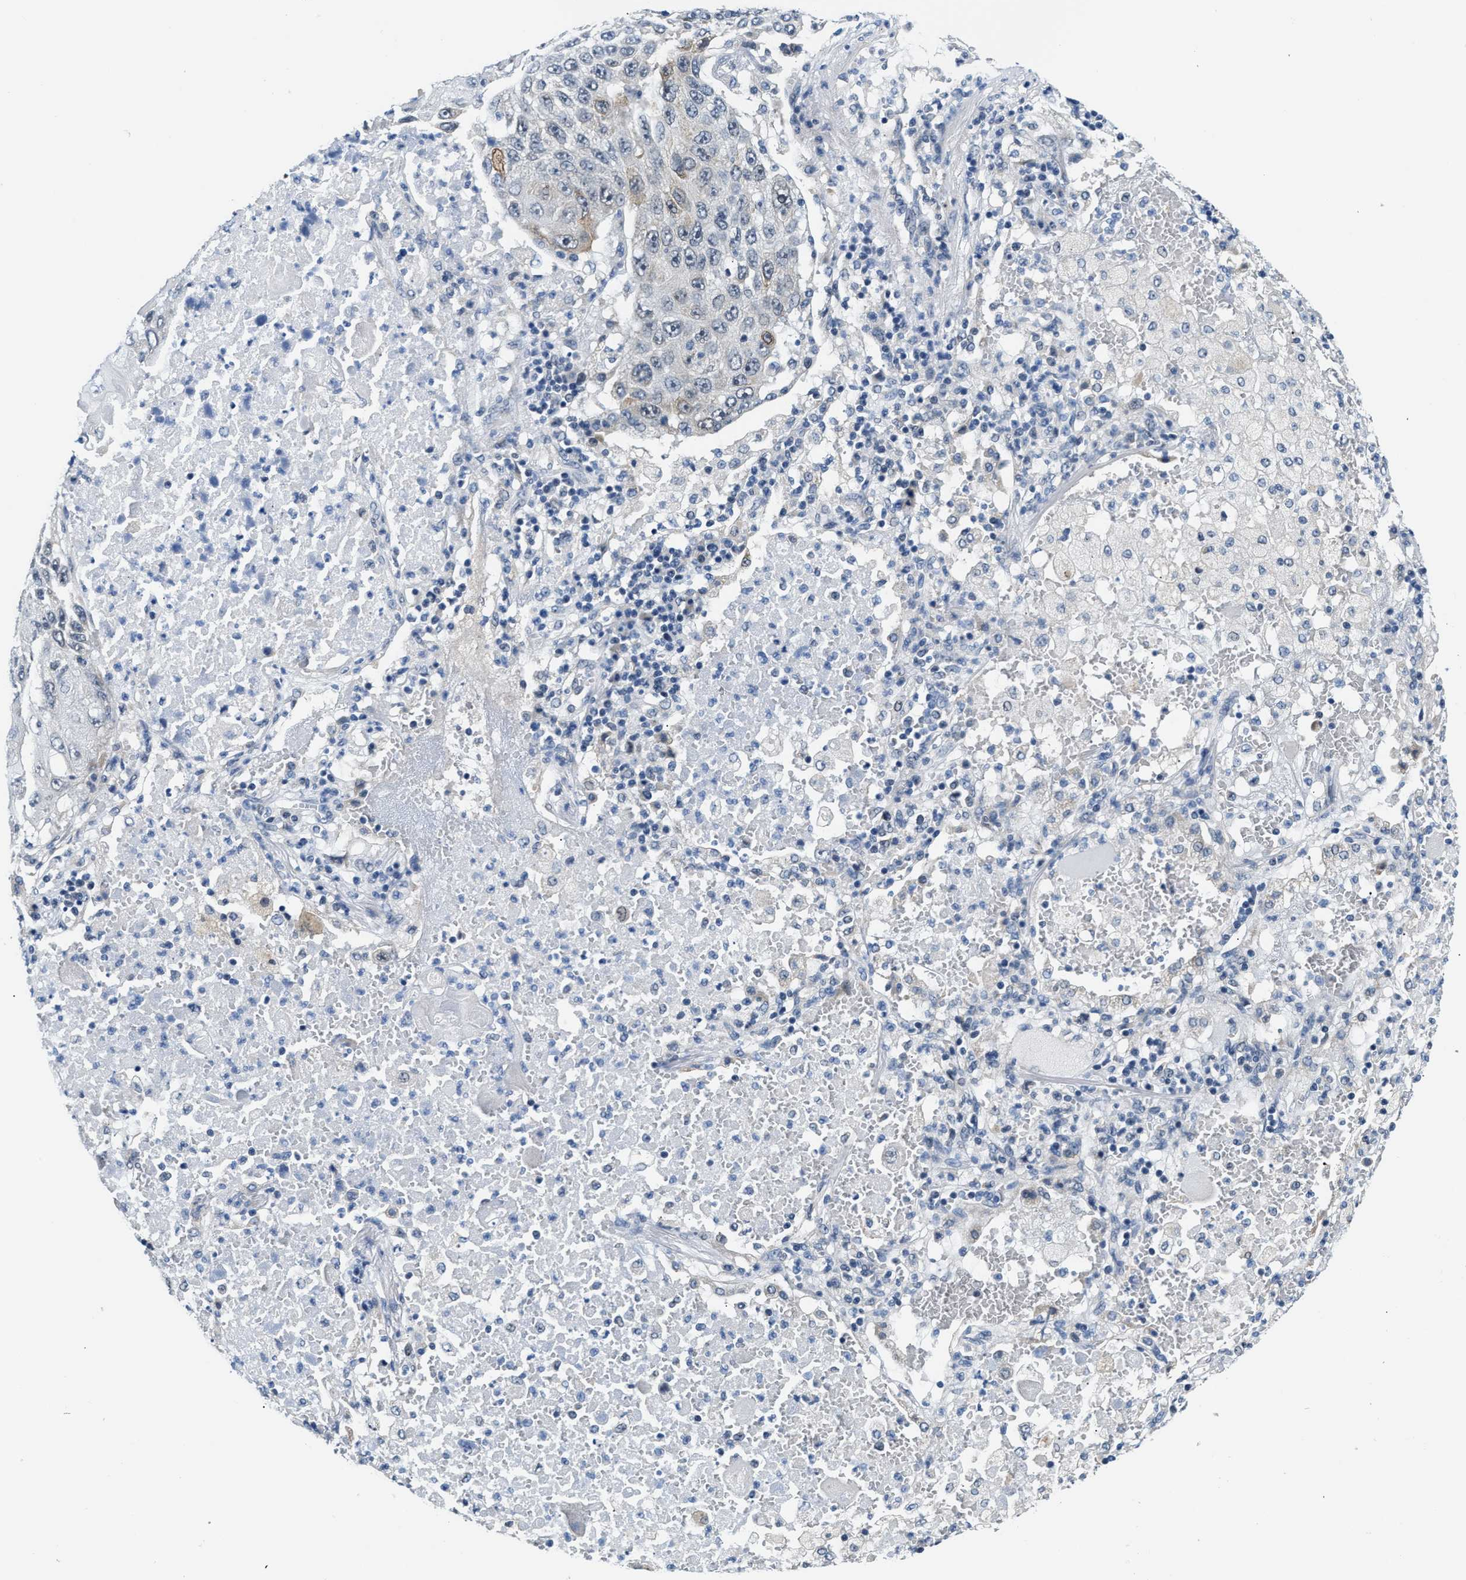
{"staining": {"intensity": "negative", "quantity": "none", "location": "none"}, "tissue": "lung cancer", "cell_type": "Tumor cells", "image_type": "cancer", "snomed": [{"axis": "morphology", "description": "Squamous cell carcinoma, NOS"}, {"axis": "topography", "description": "Lung"}], "caption": "The histopathology image shows no significant positivity in tumor cells of lung cancer (squamous cell carcinoma).", "gene": "CLGN", "patient": {"sex": "male", "age": 61}}